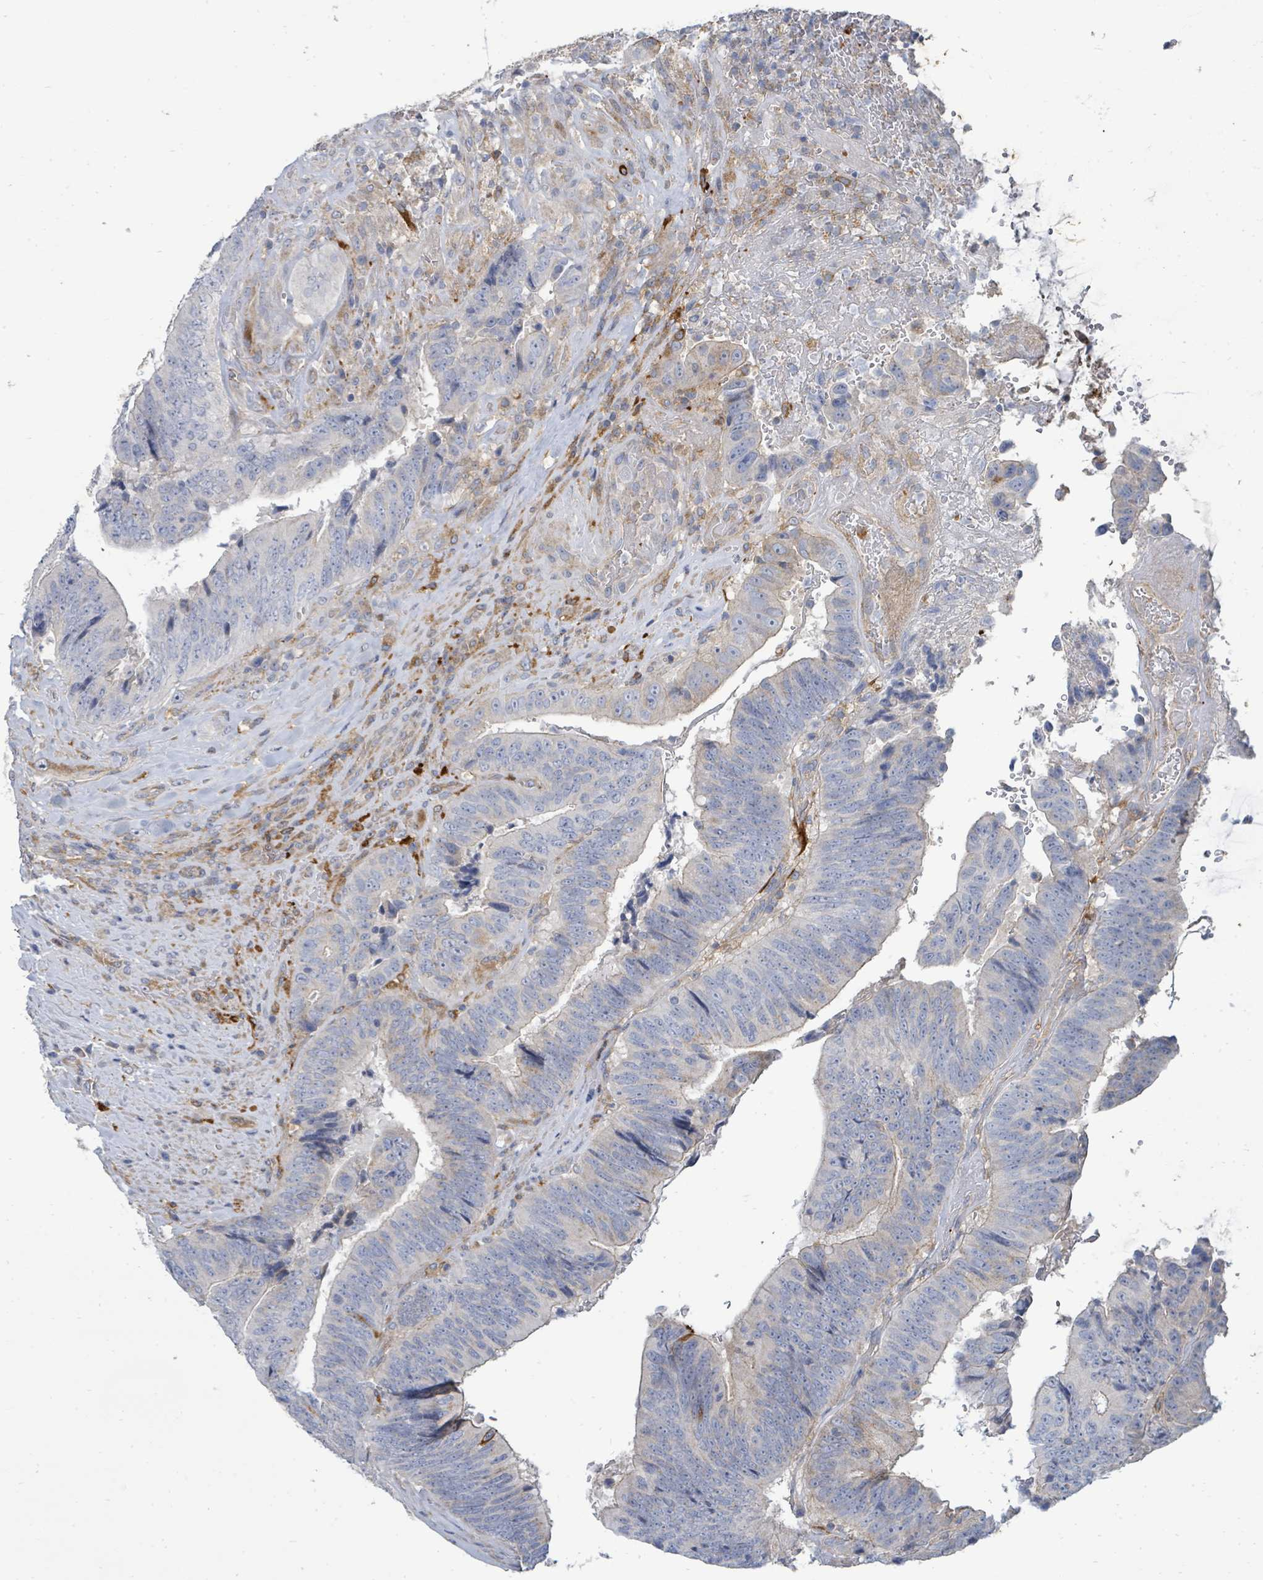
{"staining": {"intensity": "negative", "quantity": "none", "location": "none"}, "tissue": "colorectal cancer", "cell_type": "Tumor cells", "image_type": "cancer", "snomed": [{"axis": "morphology", "description": "Adenocarcinoma, NOS"}, {"axis": "topography", "description": "Rectum"}], "caption": "Adenocarcinoma (colorectal) was stained to show a protein in brown. There is no significant staining in tumor cells.", "gene": "IFIT1", "patient": {"sex": "male", "age": 72}}